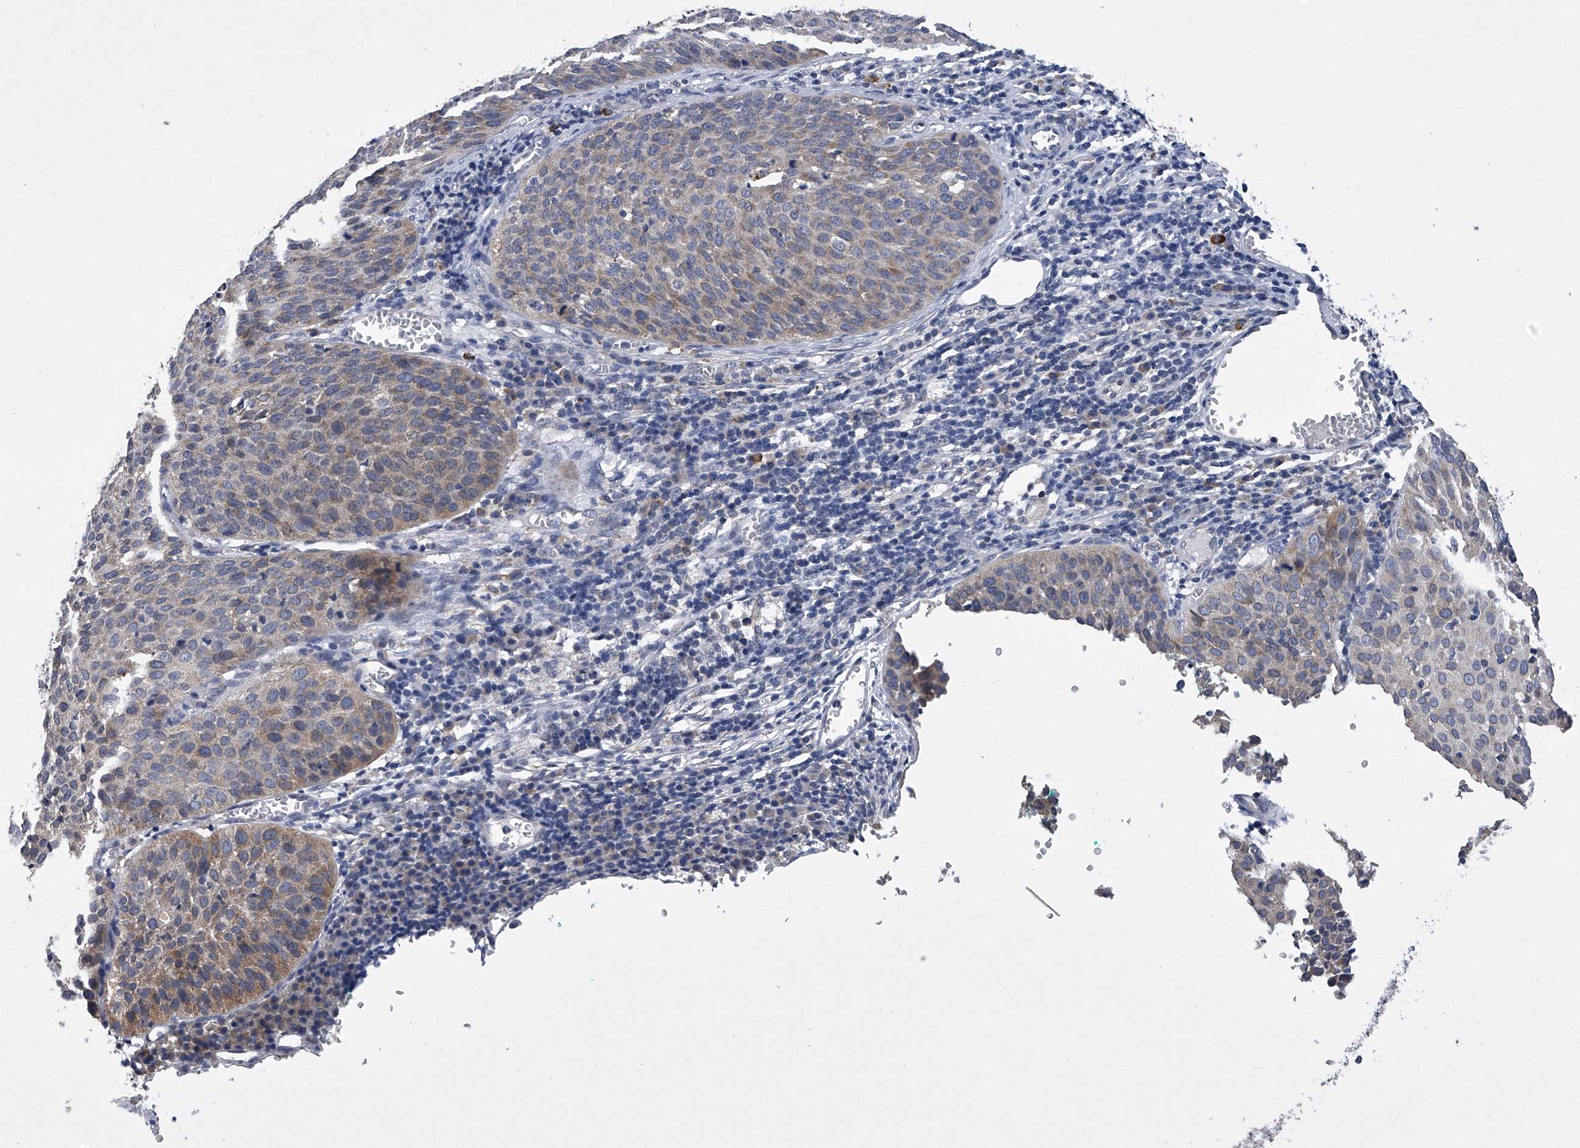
{"staining": {"intensity": "weak", "quantity": "<25%", "location": "cytoplasmic/membranous"}, "tissue": "cervical cancer", "cell_type": "Tumor cells", "image_type": "cancer", "snomed": [{"axis": "morphology", "description": "Squamous cell carcinoma, NOS"}, {"axis": "topography", "description": "Cervix"}], "caption": "This is an IHC photomicrograph of squamous cell carcinoma (cervical). There is no expression in tumor cells.", "gene": "RNF5", "patient": {"sex": "female", "age": 38}}